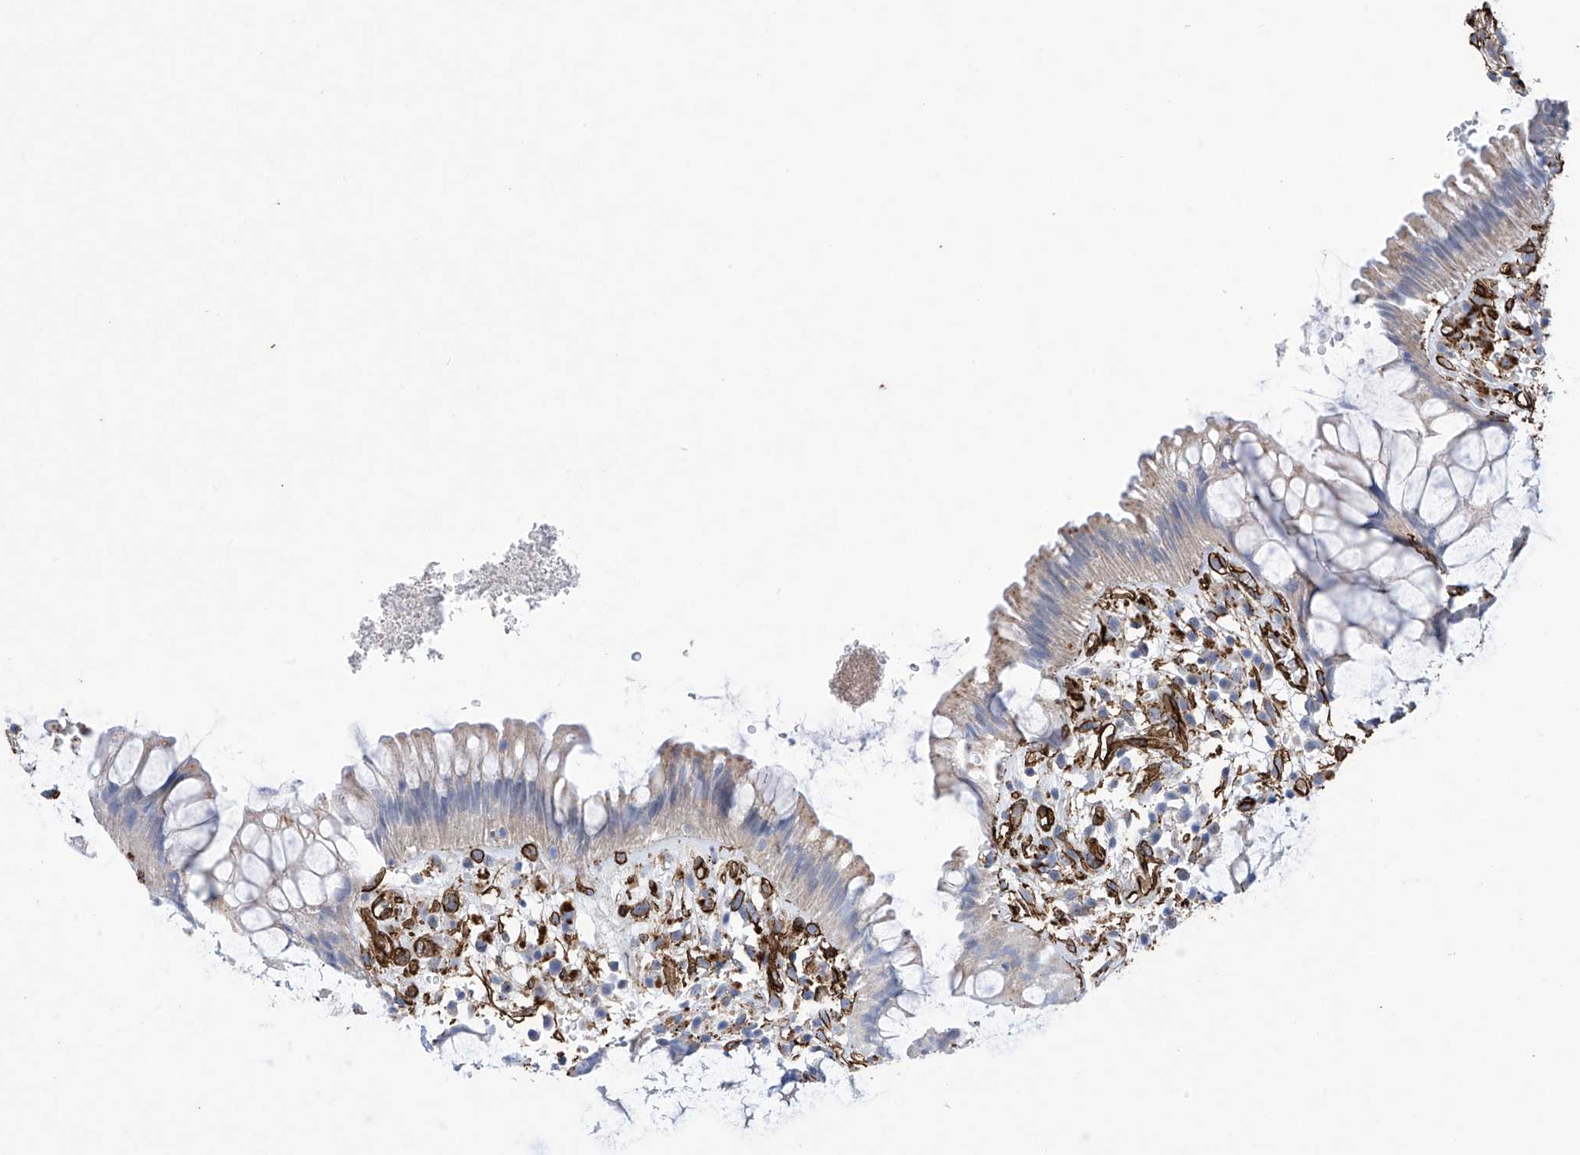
{"staining": {"intensity": "weak", "quantity": "<25%", "location": "cytoplasmic/membranous"}, "tissue": "rectum", "cell_type": "Glandular cells", "image_type": "normal", "snomed": [{"axis": "morphology", "description": "Normal tissue, NOS"}, {"axis": "topography", "description": "Rectum"}], "caption": "High magnification brightfield microscopy of normal rectum stained with DAB (3,3'-diaminobenzidine) (brown) and counterstained with hematoxylin (blue): glandular cells show no significant positivity.", "gene": "UBTD1", "patient": {"sex": "male", "age": 51}}